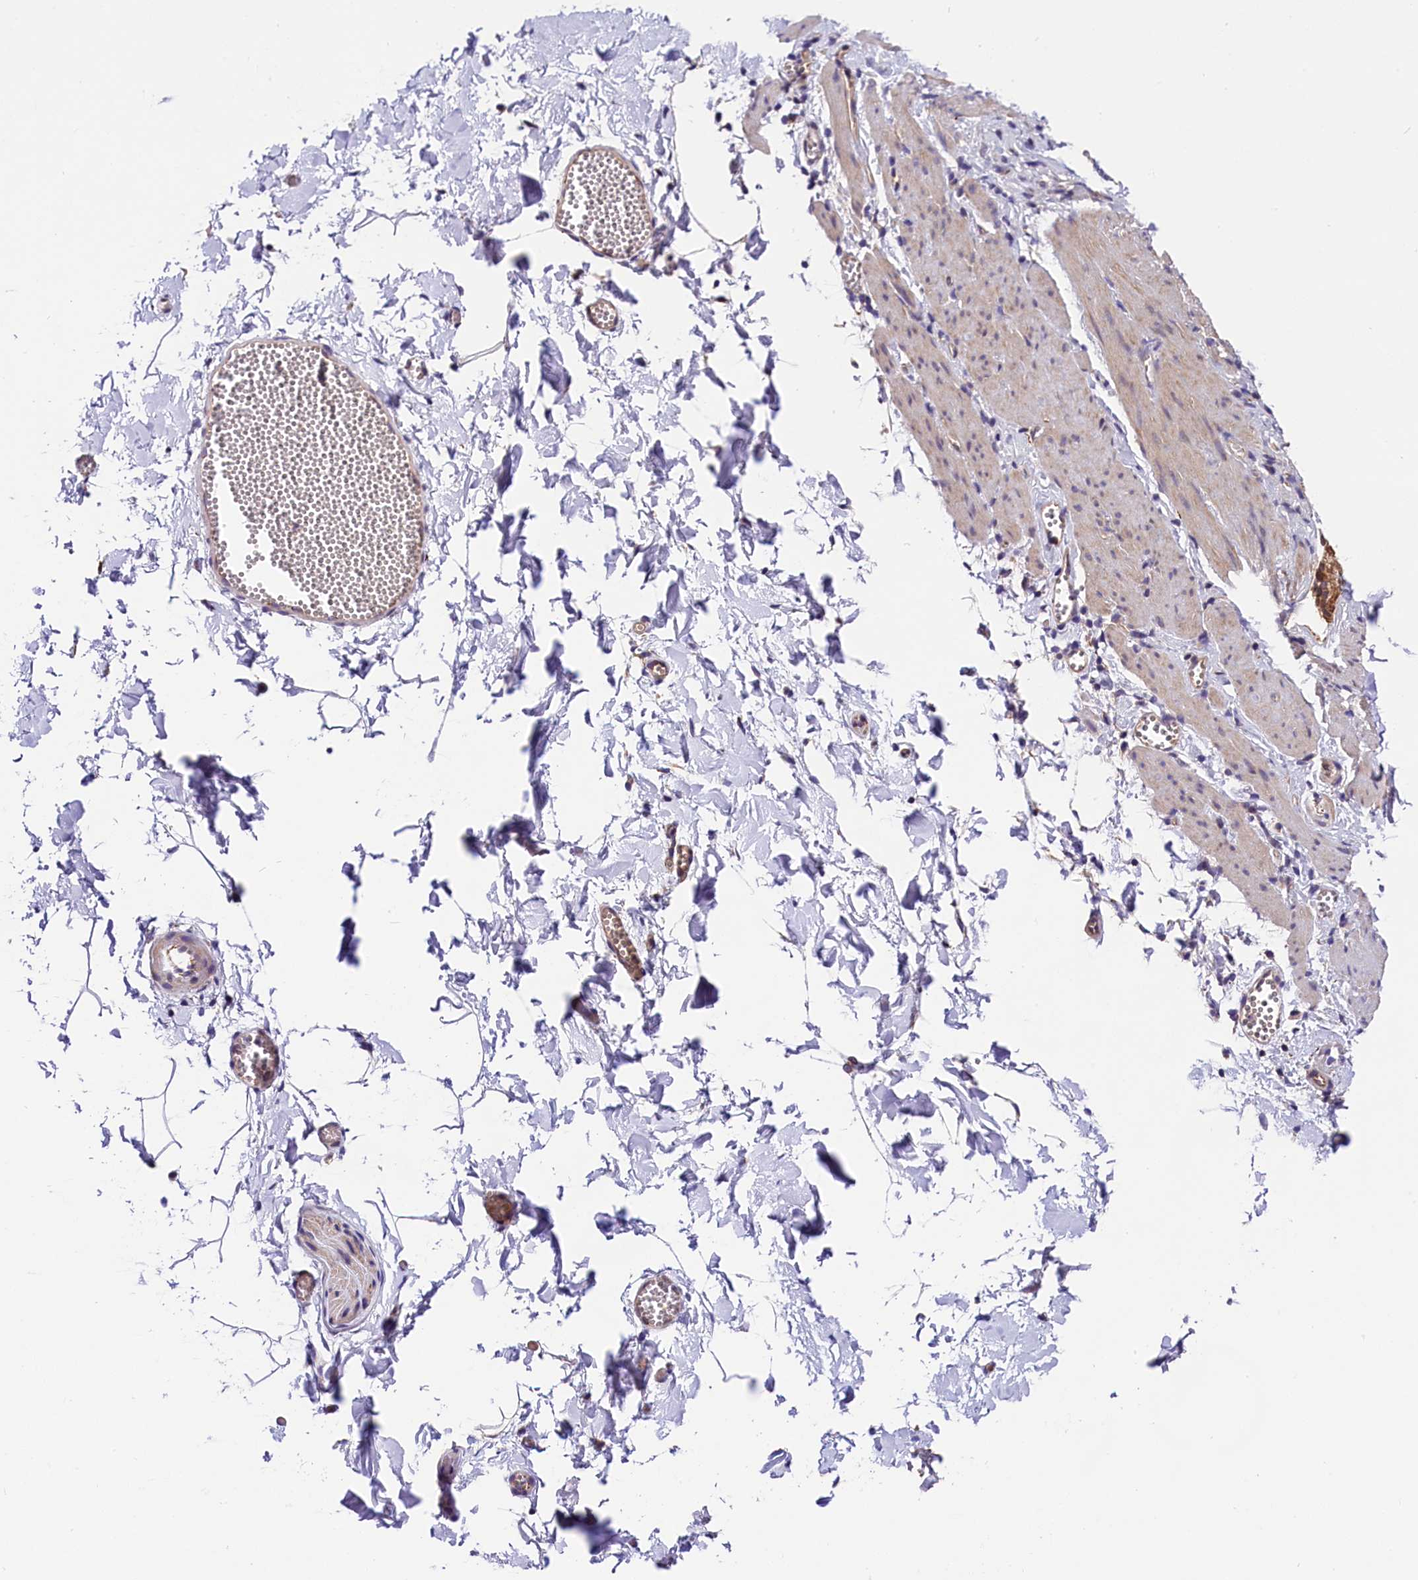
{"staining": {"intensity": "negative", "quantity": "none", "location": "none"}, "tissue": "adipose tissue", "cell_type": "Adipocytes", "image_type": "normal", "snomed": [{"axis": "morphology", "description": "Normal tissue, NOS"}, {"axis": "topography", "description": "Gallbladder"}, {"axis": "topography", "description": "Peripheral nerve tissue"}], "caption": "This micrograph is of unremarkable adipose tissue stained with immunohistochemistry to label a protein in brown with the nuclei are counter-stained blue. There is no positivity in adipocytes.", "gene": "SPG11", "patient": {"sex": "male", "age": 38}}